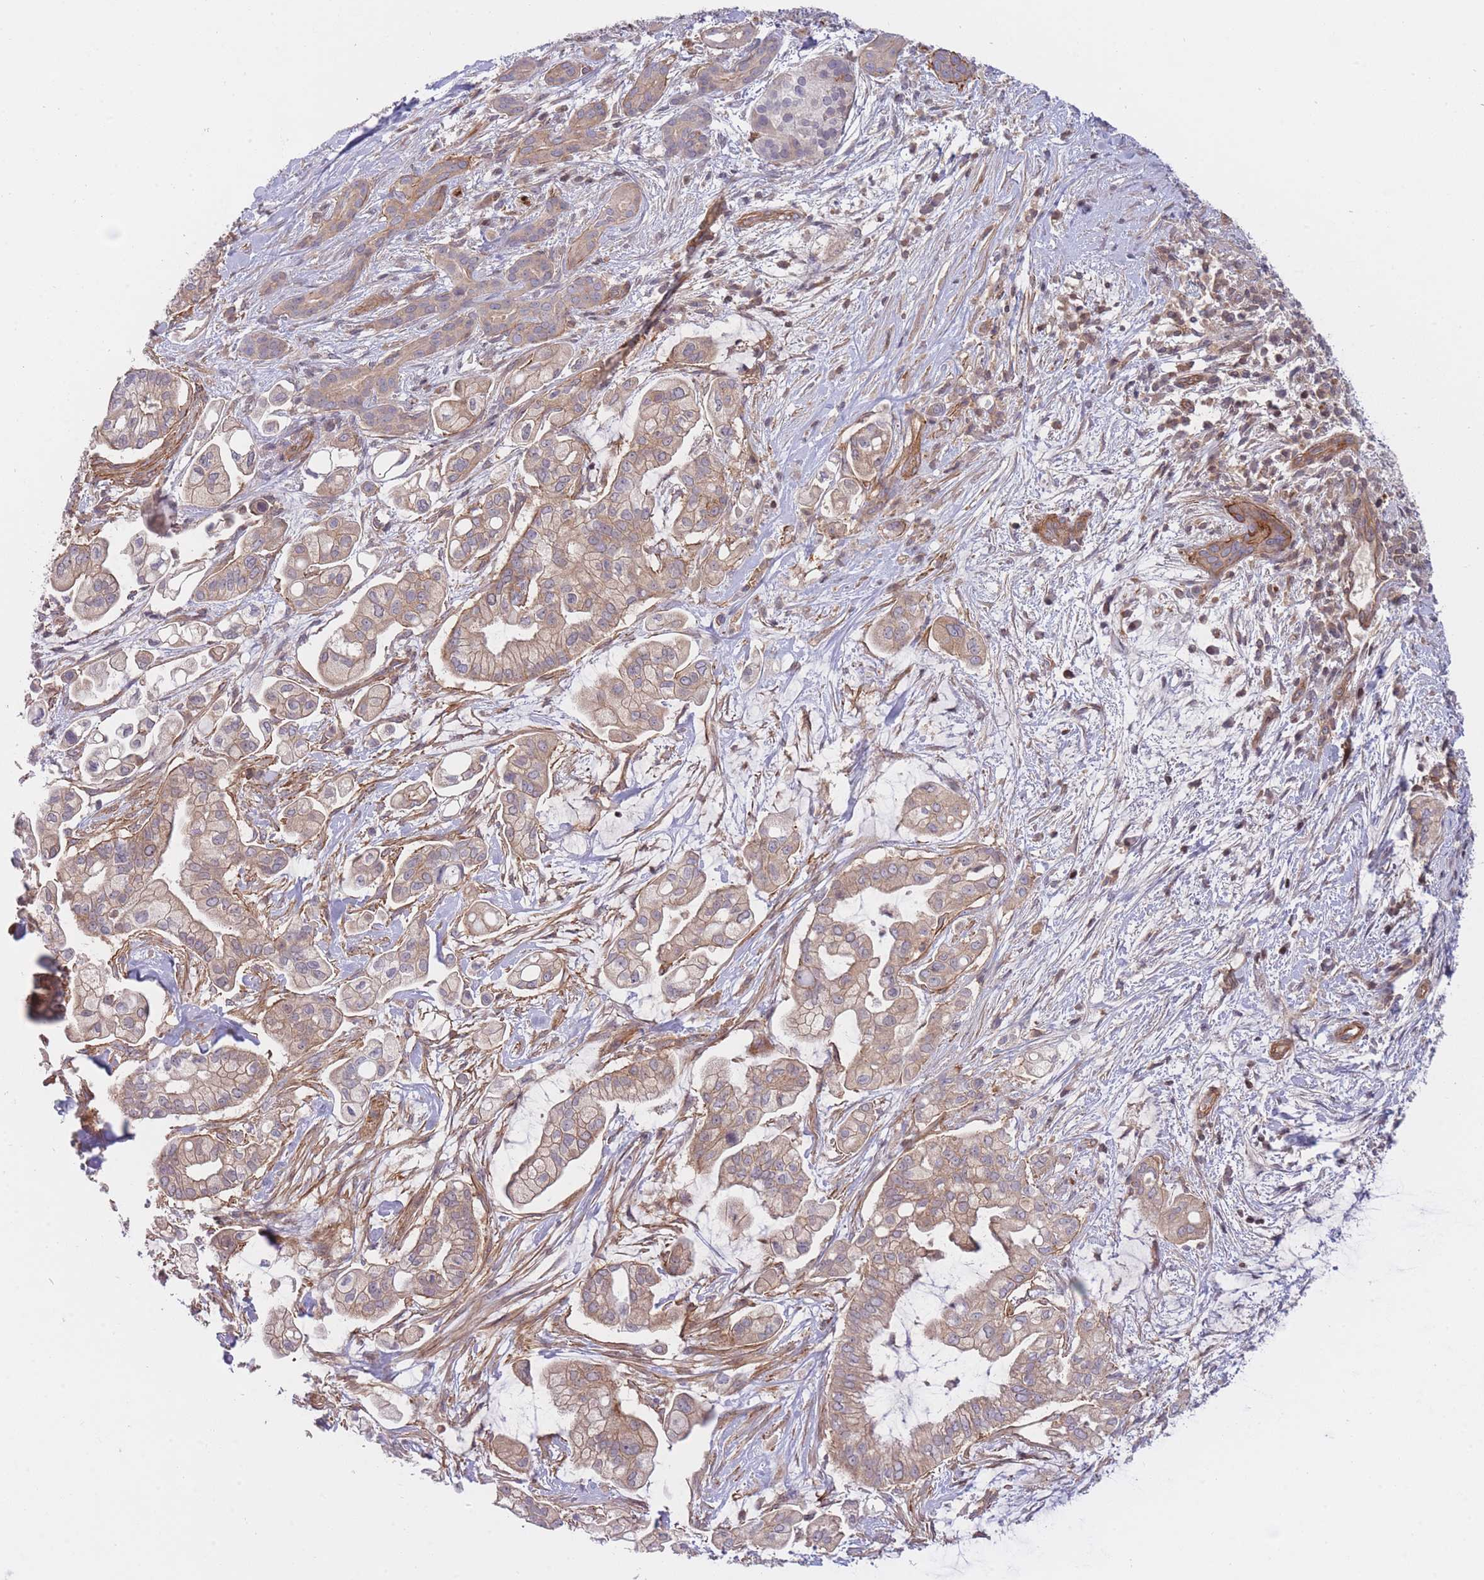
{"staining": {"intensity": "weak", "quantity": ">75%", "location": "cytoplasmic/membranous"}, "tissue": "pancreatic cancer", "cell_type": "Tumor cells", "image_type": "cancer", "snomed": [{"axis": "morphology", "description": "Adenocarcinoma, NOS"}, {"axis": "topography", "description": "Pancreas"}], "caption": "About >75% of tumor cells in human pancreatic cancer exhibit weak cytoplasmic/membranous protein staining as visualized by brown immunohistochemical staining.", "gene": "SLC35F5", "patient": {"sex": "female", "age": 69}}